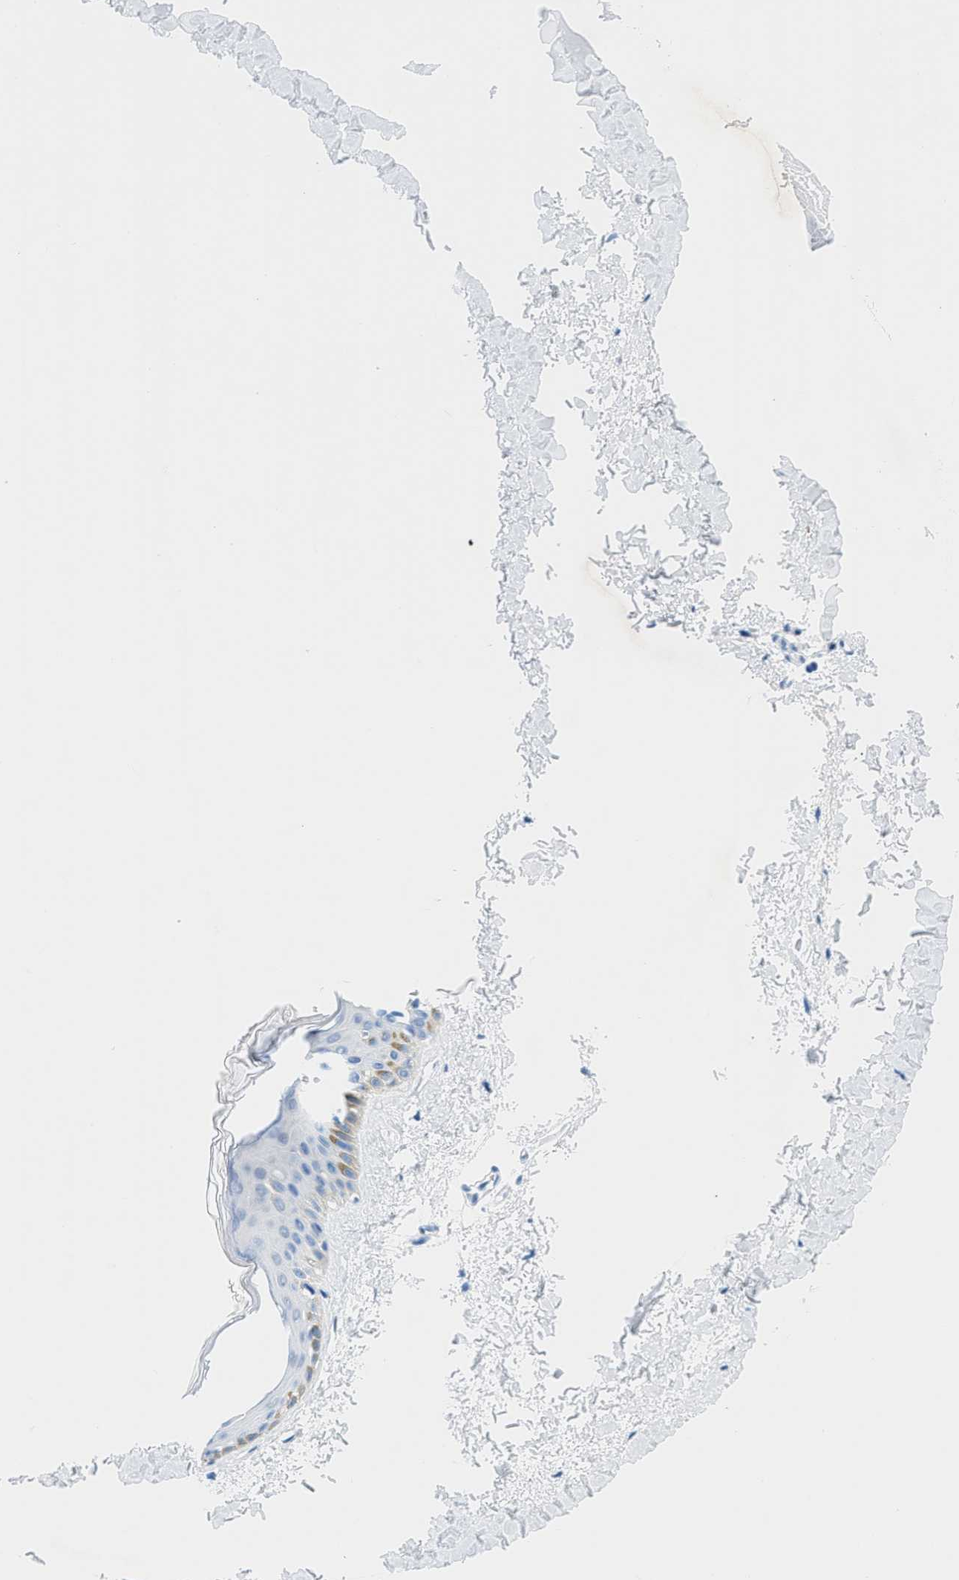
{"staining": {"intensity": "negative", "quantity": "none", "location": "none"}, "tissue": "skin", "cell_type": "Fibroblasts", "image_type": "normal", "snomed": [{"axis": "morphology", "description": "Normal tissue, NOS"}, {"axis": "topography", "description": "Skin"}], "caption": "IHC photomicrograph of normal skin stained for a protein (brown), which demonstrates no positivity in fibroblasts.", "gene": "FDCSP", "patient": {"sex": "female", "age": 41}}